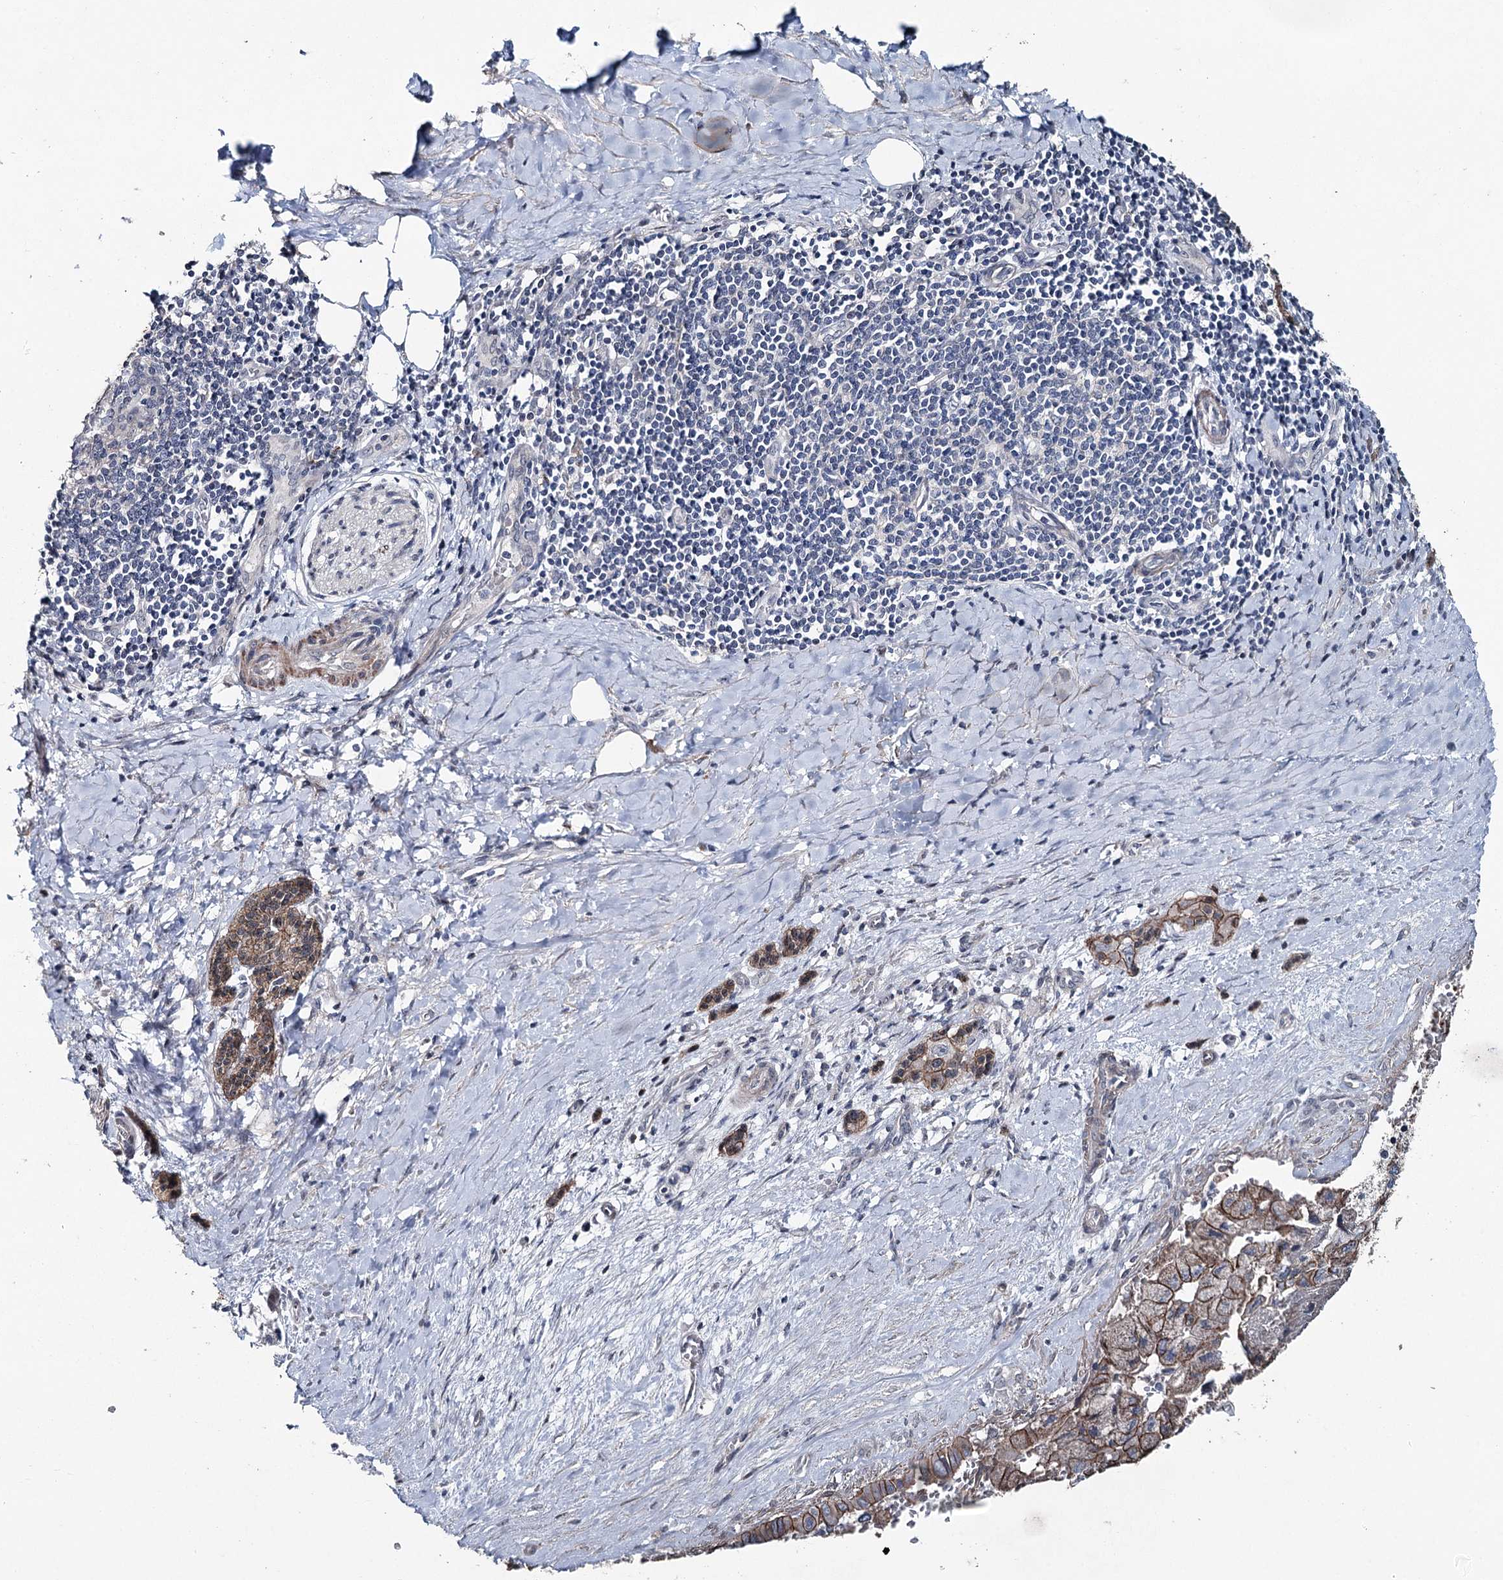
{"staining": {"intensity": "strong", "quantity": ">75%", "location": "cytoplasmic/membranous"}, "tissue": "pancreatic cancer", "cell_type": "Tumor cells", "image_type": "cancer", "snomed": [{"axis": "morphology", "description": "Adenocarcinoma, NOS"}, {"axis": "topography", "description": "Pancreas"}], "caption": "A histopathology image of pancreatic adenocarcinoma stained for a protein displays strong cytoplasmic/membranous brown staining in tumor cells.", "gene": "FAM120B", "patient": {"sex": "male", "age": 51}}